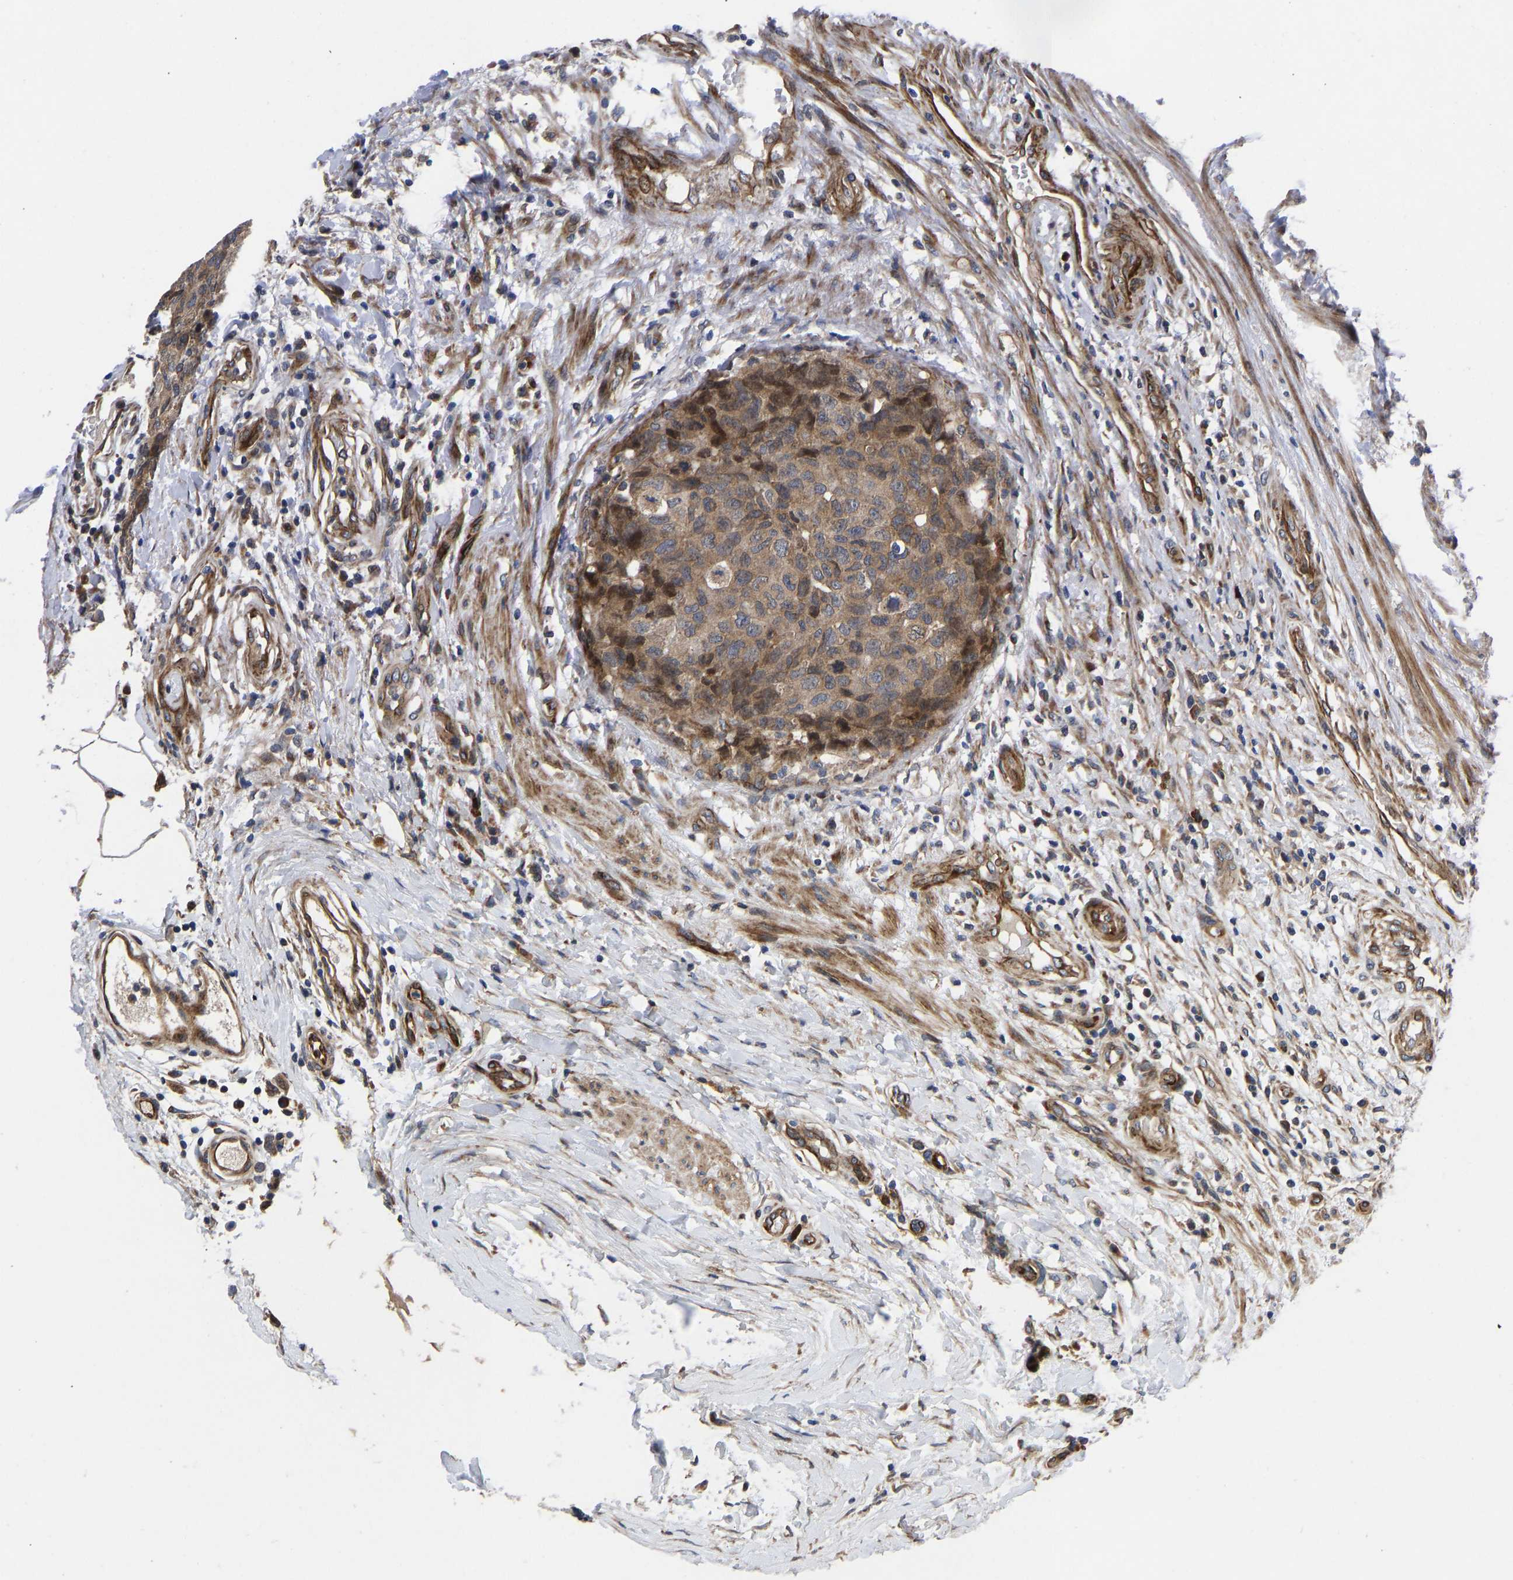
{"staining": {"intensity": "moderate", "quantity": ">75%", "location": "cytoplasmic/membranous,nuclear"}, "tissue": "testis cancer", "cell_type": "Tumor cells", "image_type": "cancer", "snomed": [{"axis": "morphology", "description": "Seminoma, NOS"}, {"axis": "topography", "description": "Testis"}], "caption": "Seminoma (testis) stained with DAB (3,3'-diaminobenzidine) immunohistochemistry exhibits medium levels of moderate cytoplasmic/membranous and nuclear staining in approximately >75% of tumor cells.", "gene": "TMEM38B", "patient": {"sex": "male", "age": 59}}